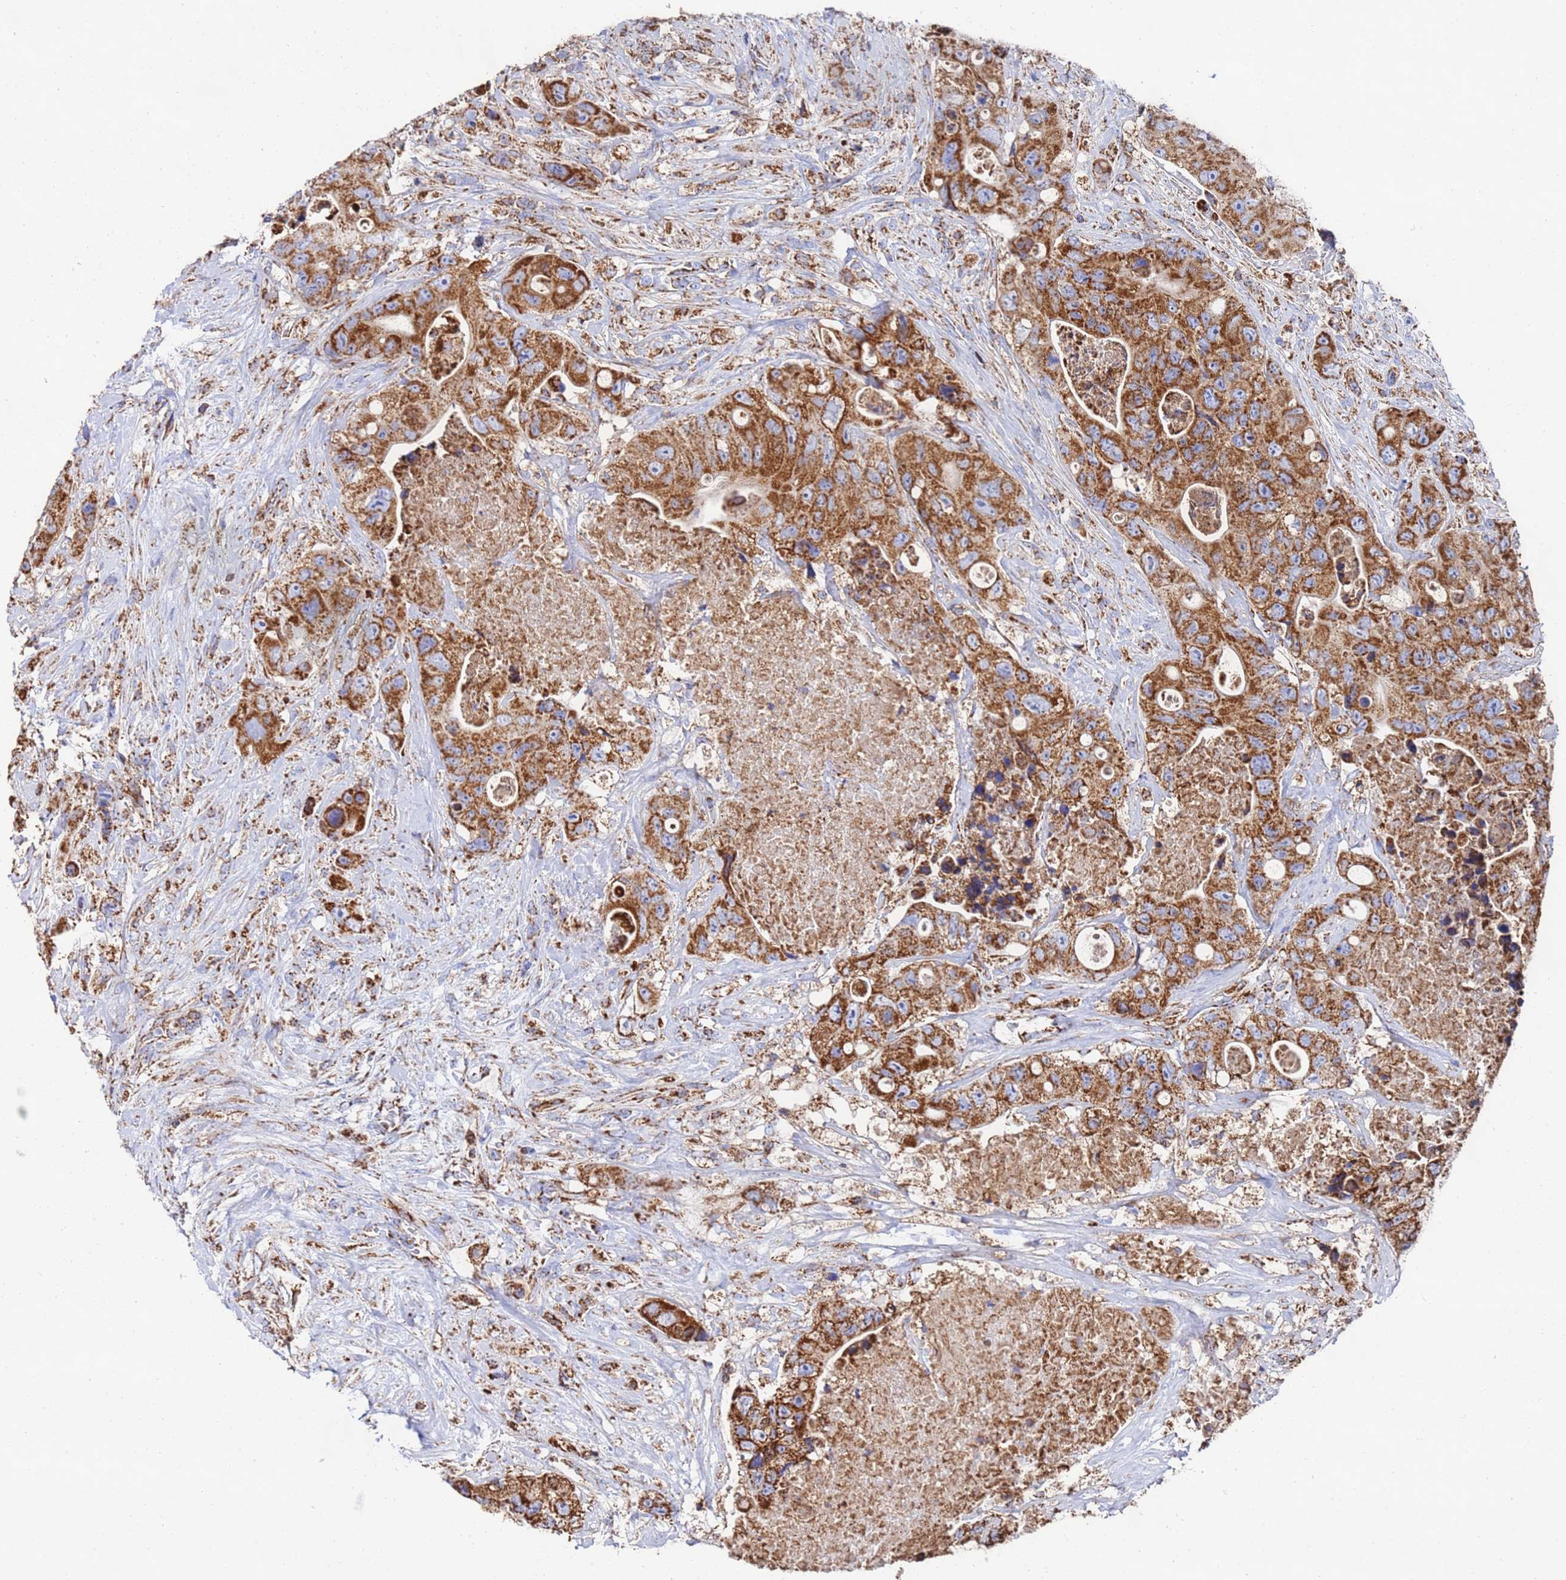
{"staining": {"intensity": "strong", "quantity": ">75%", "location": "cytoplasmic/membranous"}, "tissue": "colorectal cancer", "cell_type": "Tumor cells", "image_type": "cancer", "snomed": [{"axis": "morphology", "description": "Adenocarcinoma, NOS"}, {"axis": "topography", "description": "Colon"}], "caption": "About >75% of tumor cells in colorectal cancer (adenocarcinoma) reveal strong cytoplasmic/membranous protein positivity as visualized by brown immunohistochemical staining.", "gene": "GLUD1", "patient": {"sex": "female", "age": 46}}